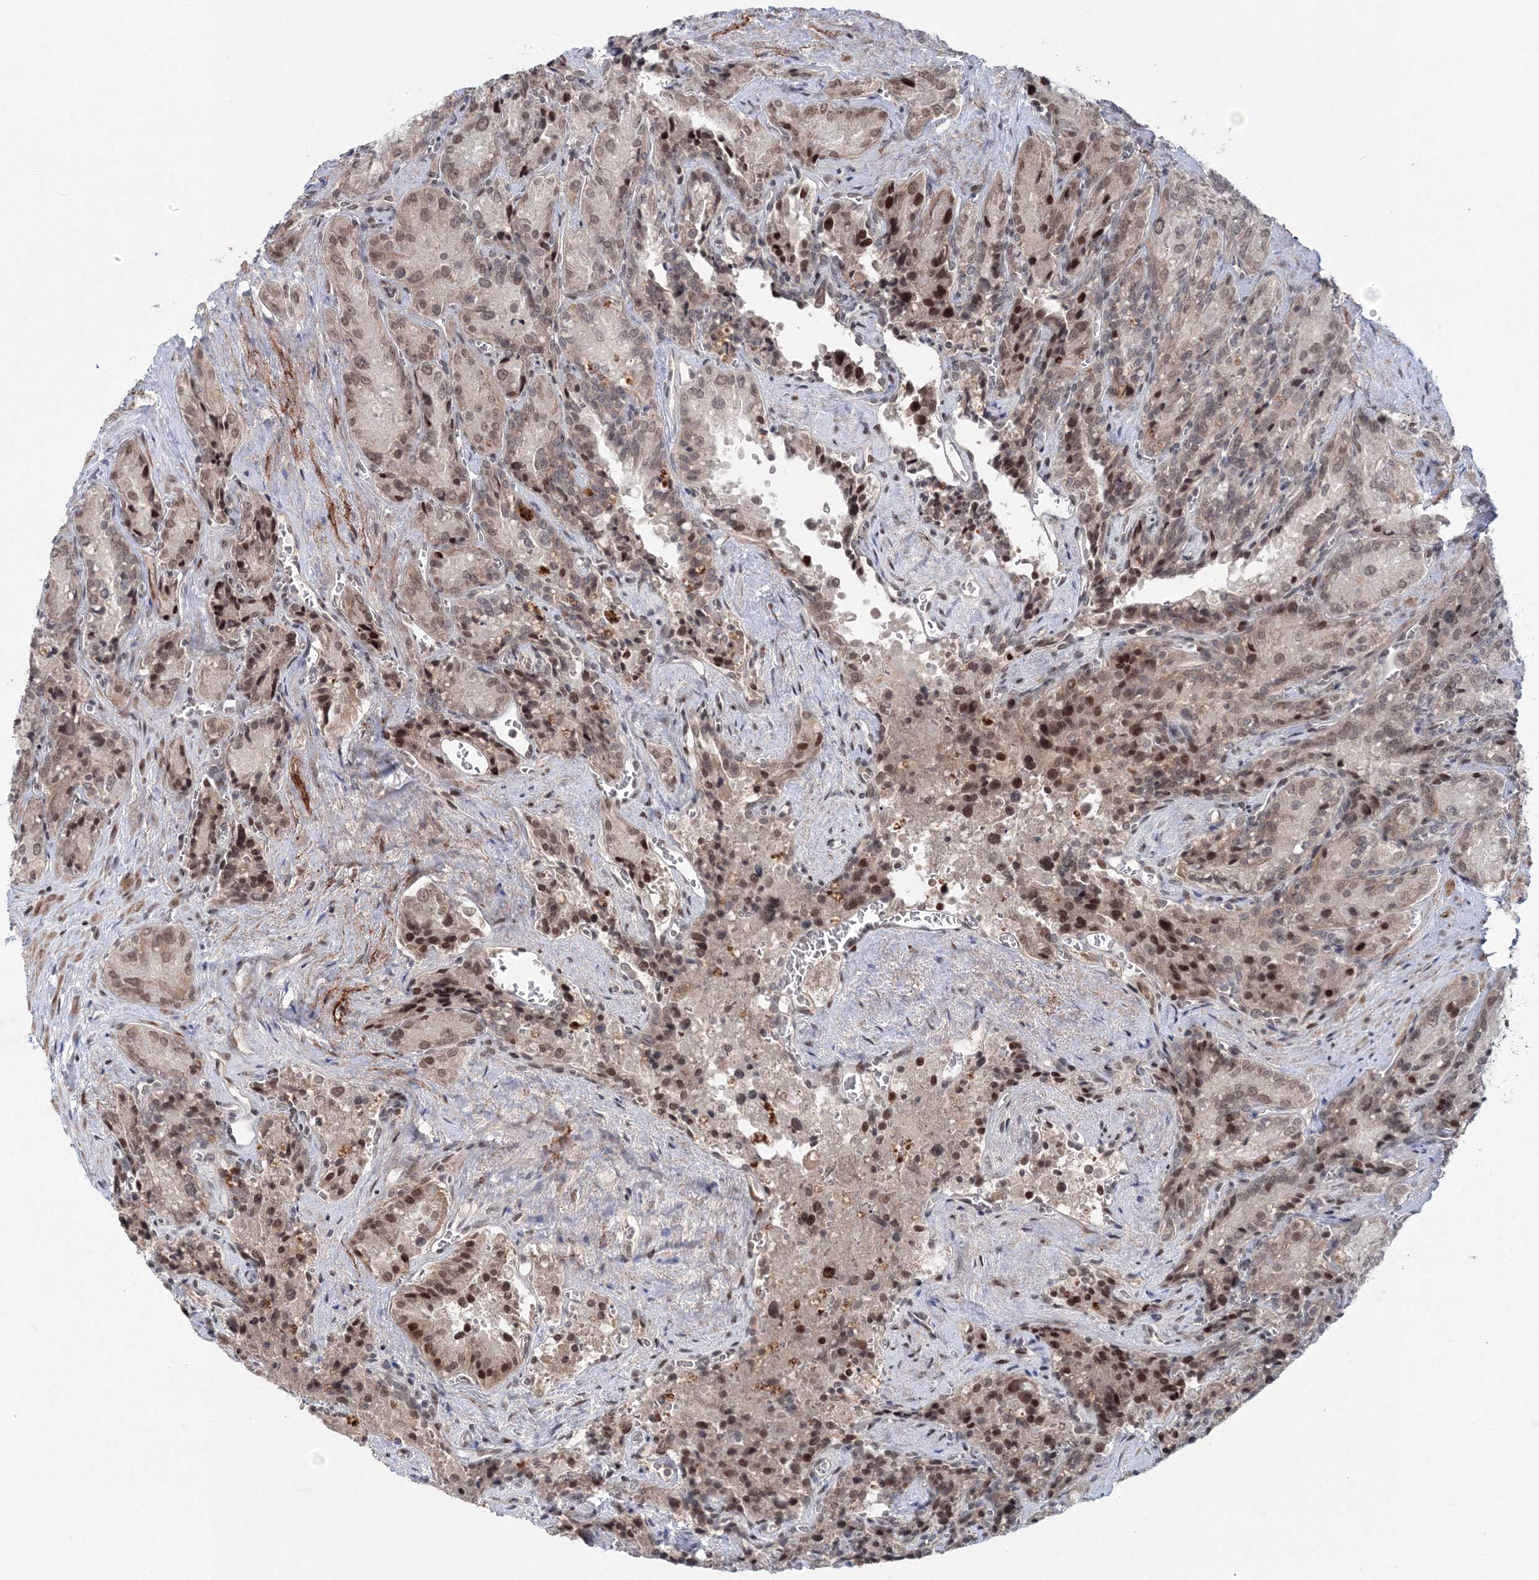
{"staining": {"intensity": "moderate", "quantity": "25%-75%", "location": "nuclear"}, "tissue": "seminal vesicle", "cell_type": "Glandular cells", "image_type": "normal", "snomed": [{"axis": "morphology", "description": "Normal tissue, NOS"}, {"axis": "topography", "description": "Seminal veicle"}], "caption": "IHC photomicrograph of unremarkable seminal vesicle stained for a protein (brown), which displays medium levels of moderate nuclear positivity in about 25%-75% of glandular cells.", "gene": "NOA1", "patient": {"sex": "male", "age": 62}}